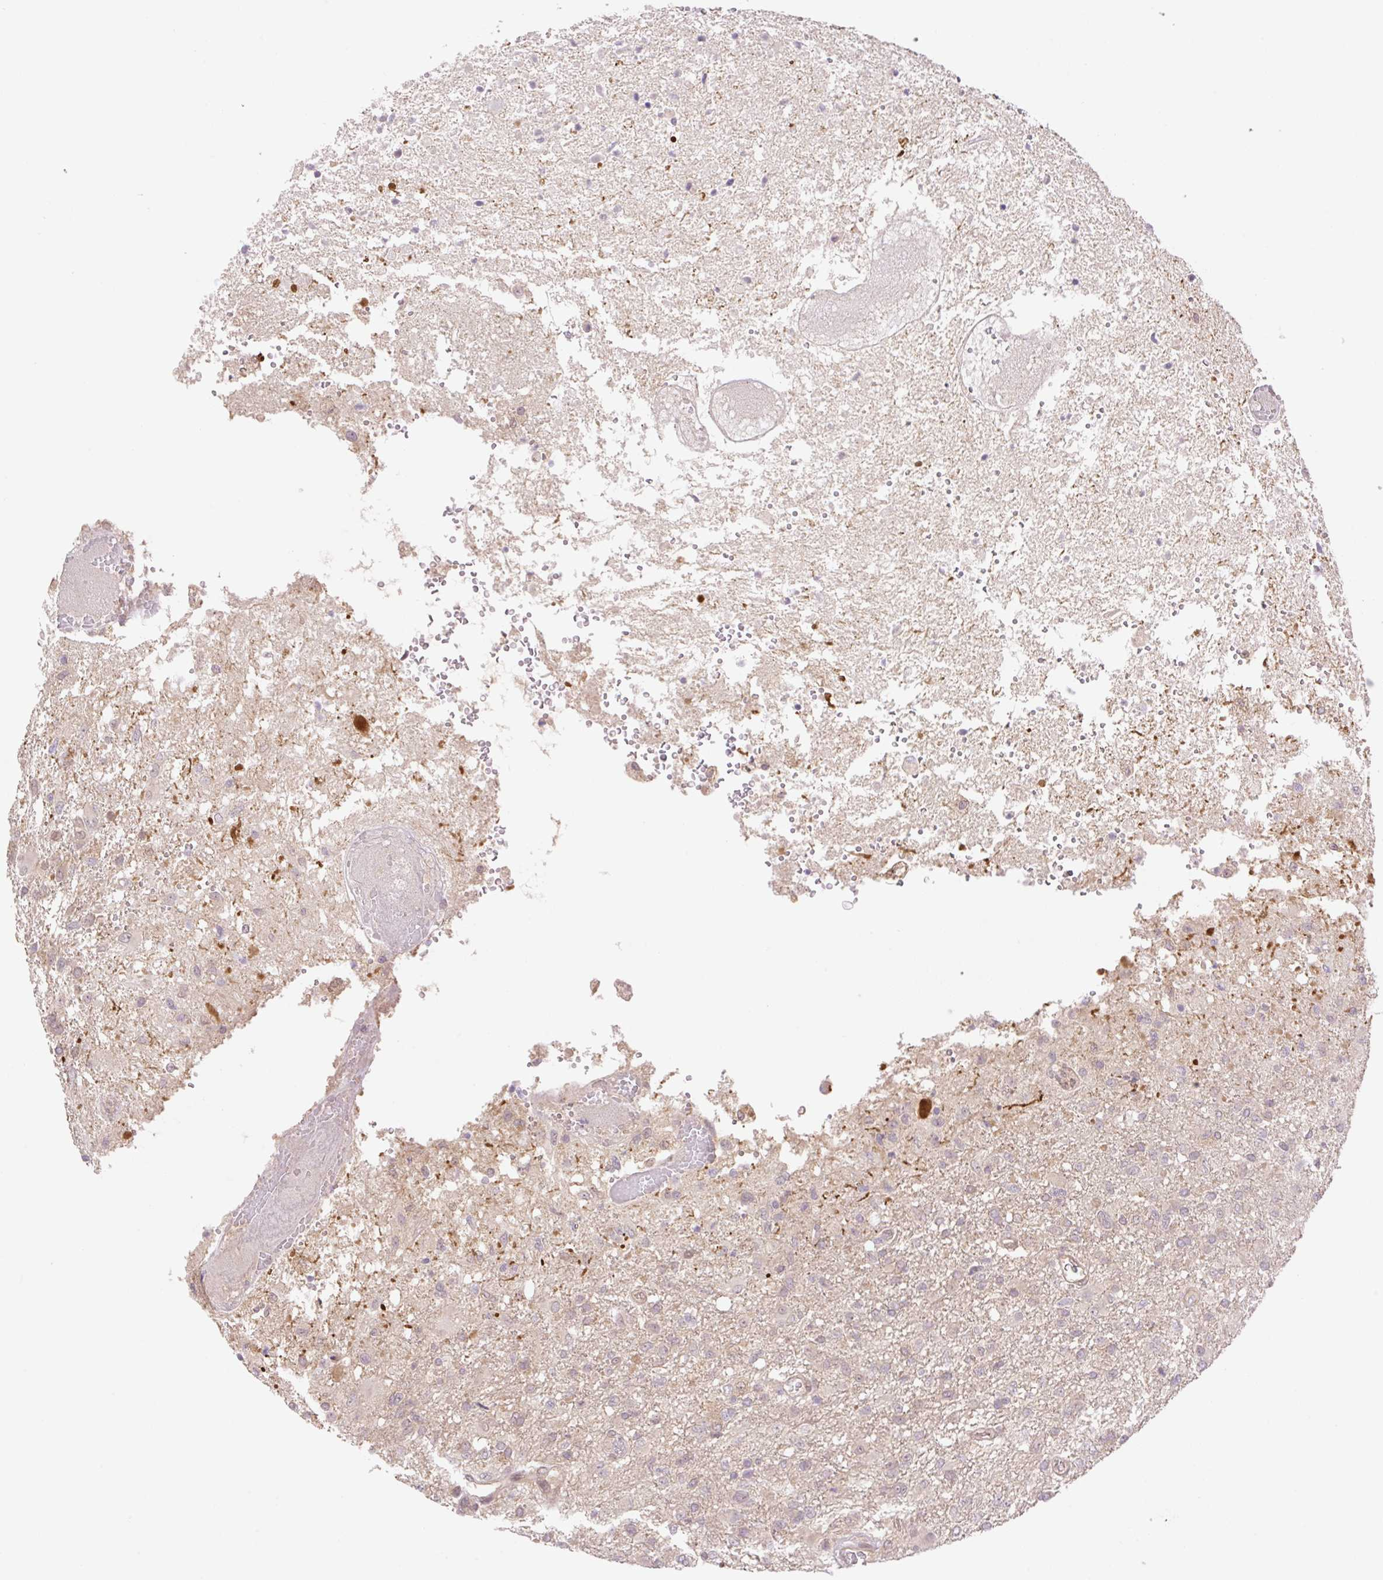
{"staining": {"intensity": "negative", "quantity": "none", "location": "none"}, "tissue": "glioma", "cell_type": "Tumor cells", "image_type": "cancer", "snomed": [{"axis": "morphology", "description": "Glioma, malignant, High grade"}, {"axis": "topography", "description": "Brain"}], "caption": "High magnification brightfield microscopy of glioma stained with DAB (3,3'-diaminobenzidine) (brown) and counterstained with hematoxylin (blue): tumor cells show no significant positivity.", "gene": "VPS25", "patient": {"sex": "female", "age": 74}}